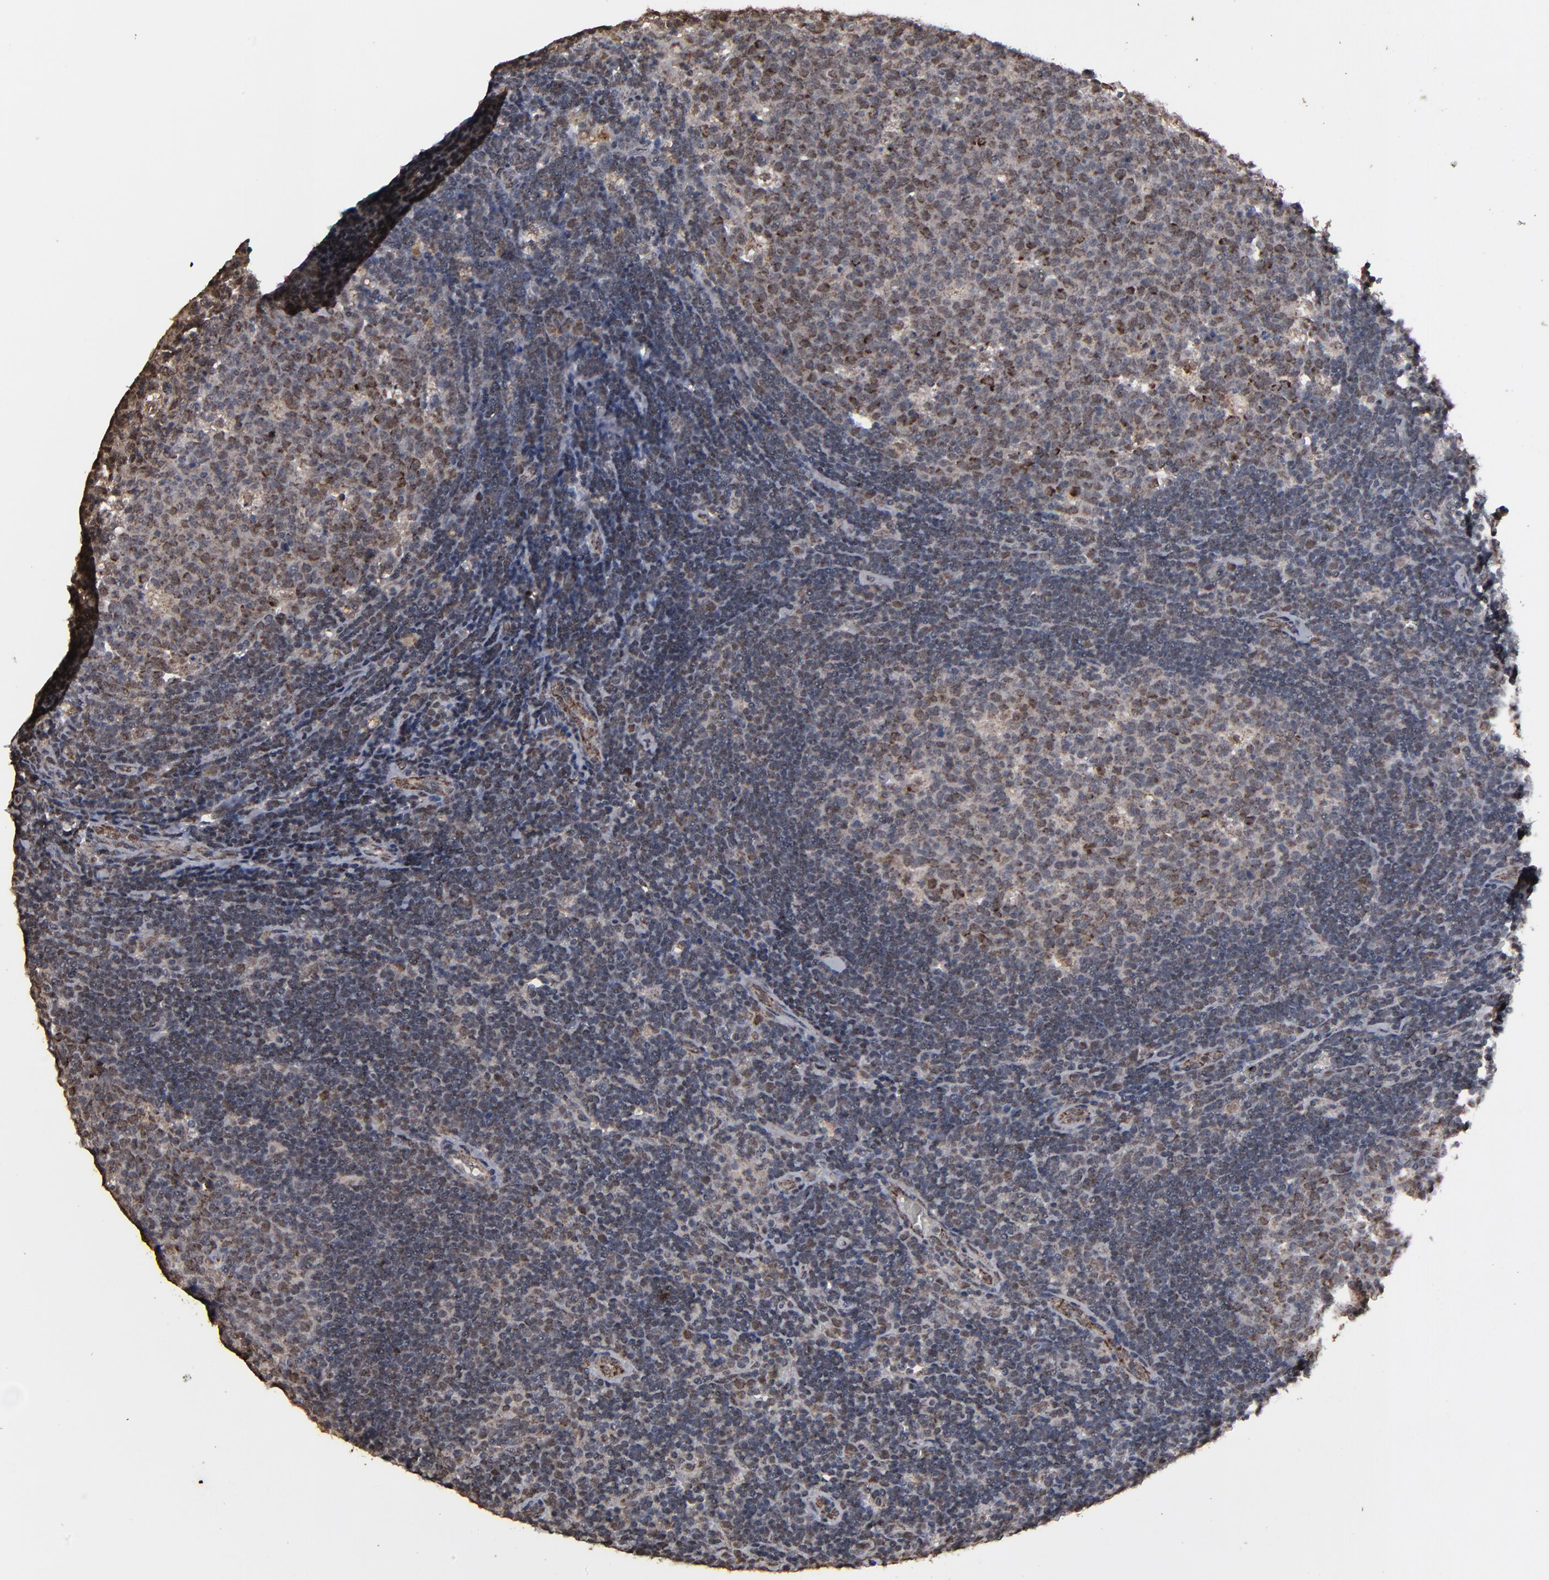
{"staining": {"intensity": "moderate", "quantity": "<25%", "location": "cytoplasmic/membranous"}, "tissue": "lymph node", "cell_type": "Germinal center cells", "image_type": "normal", "snomed": [{"axis": "morphology", "description": "Normal tissue, NOS"}, {"axis": "topography", "description": "Lymph node"}, {"axis": "topography", "description": "Salivary gland"}], "caption": "Immunohistochemical staining of unremarkable human lymph node reveals <25% levels of moderate cytoplasmic/membranous protein positivity in approximately <25% of germinal center cells. The staining was performed using DAB, with brown indicating positive protein expression. Nuclei are stained blue with hematoxylin.", "gene": "BNIP3", "patient": {"sex": "male", "age": 8}}